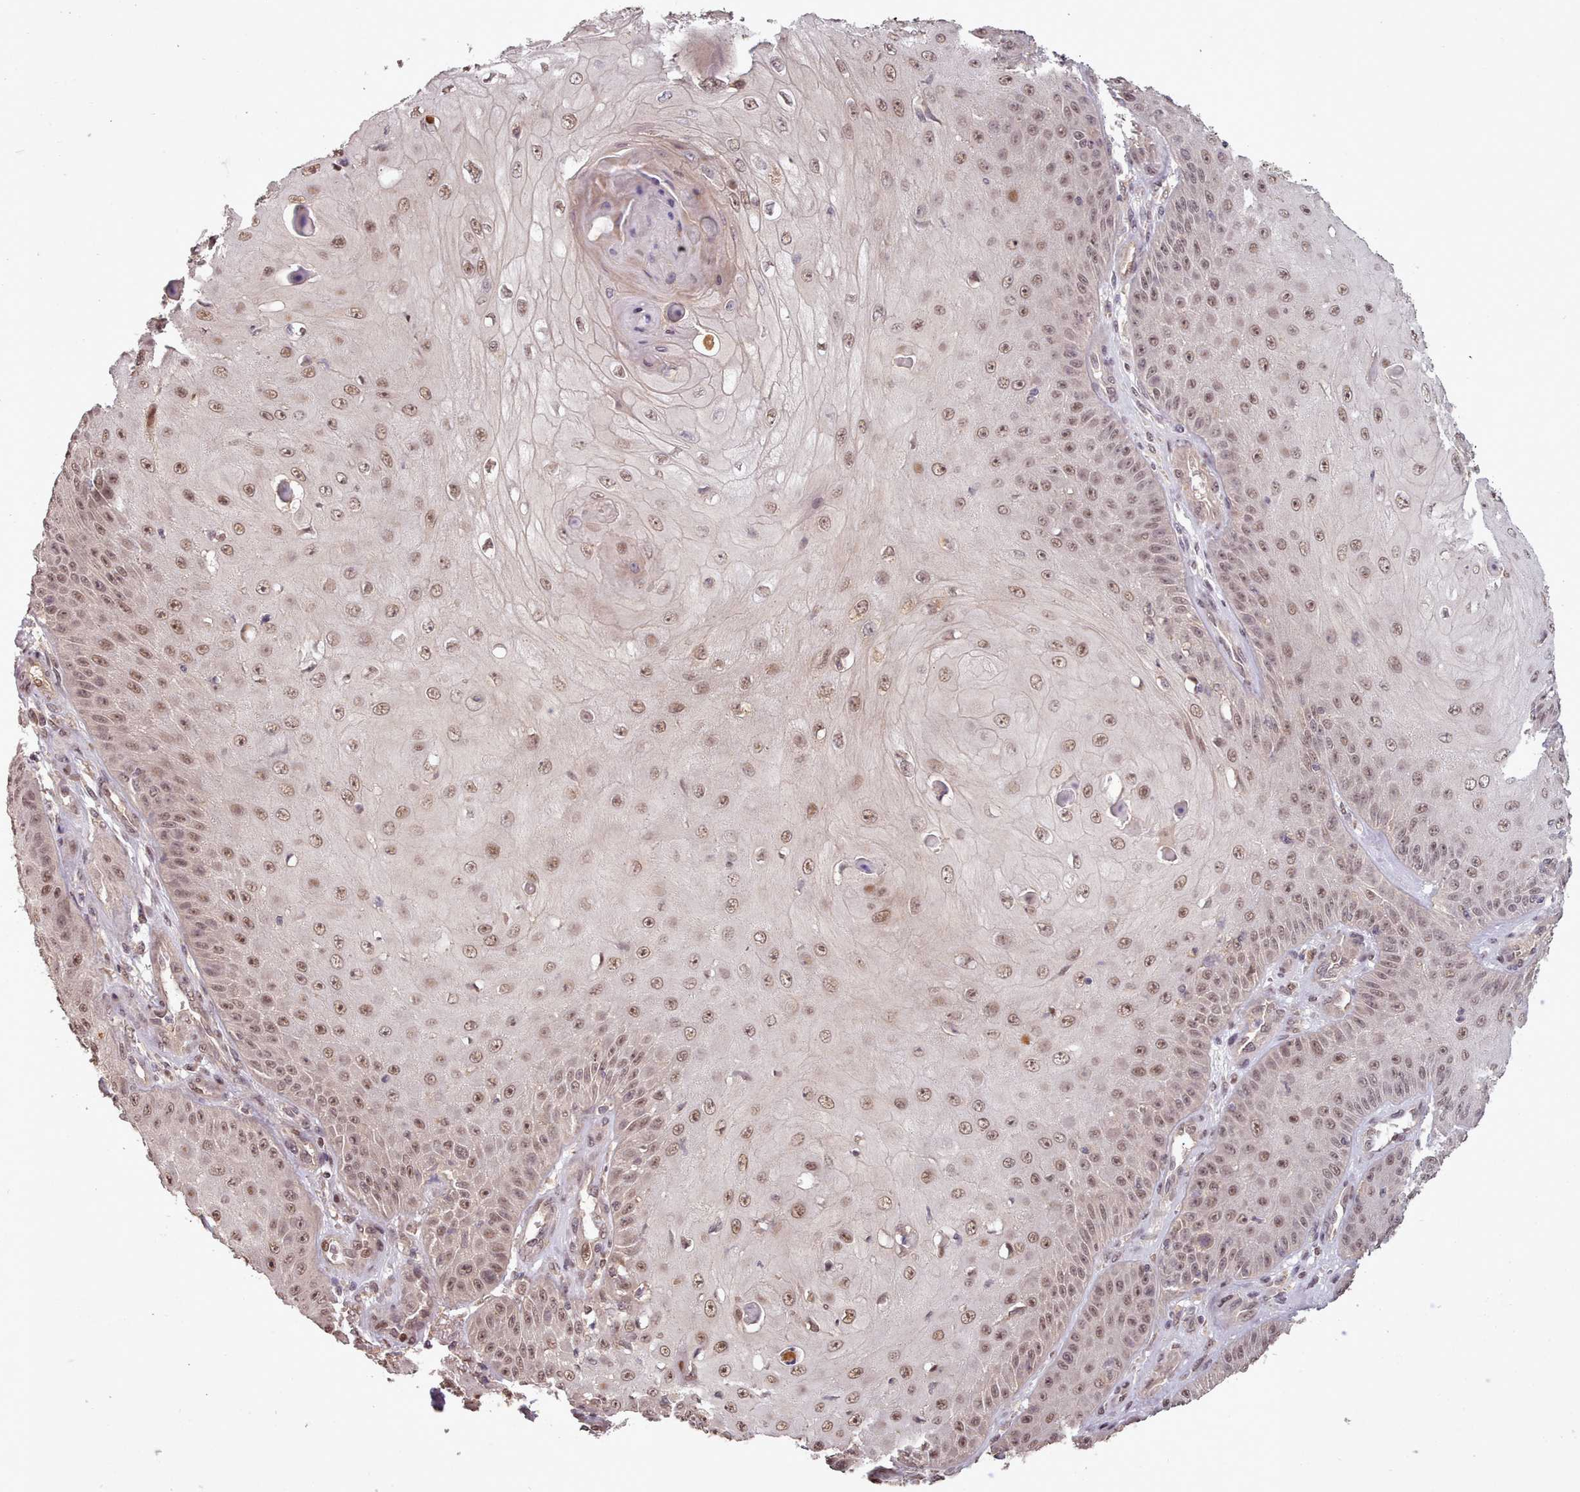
{"staining": {"intensity": "moderate", "quantity": "25%-75%", "location": "nuclear"}, "tissue": "skin cancer", "cell_type": "Tumor cells", "image_type": "cancer", "snomed": [{"axis": "morphology", "description": "Squamous cell carcinoma, NOS"}, {"axis": "topography", "description": "Skin"}], "caption": "Immunohistochemical staining of skin cancer shows medium levels of moderate nuclear protein expression in about 25%-75% of tumor cells. (Stains: DAB in brown, nuclei in blue, Microscopy: brightfield microscopy at high magnification).", "gene": "CDC6", "patient": {"sex": "male", "age": 70}}